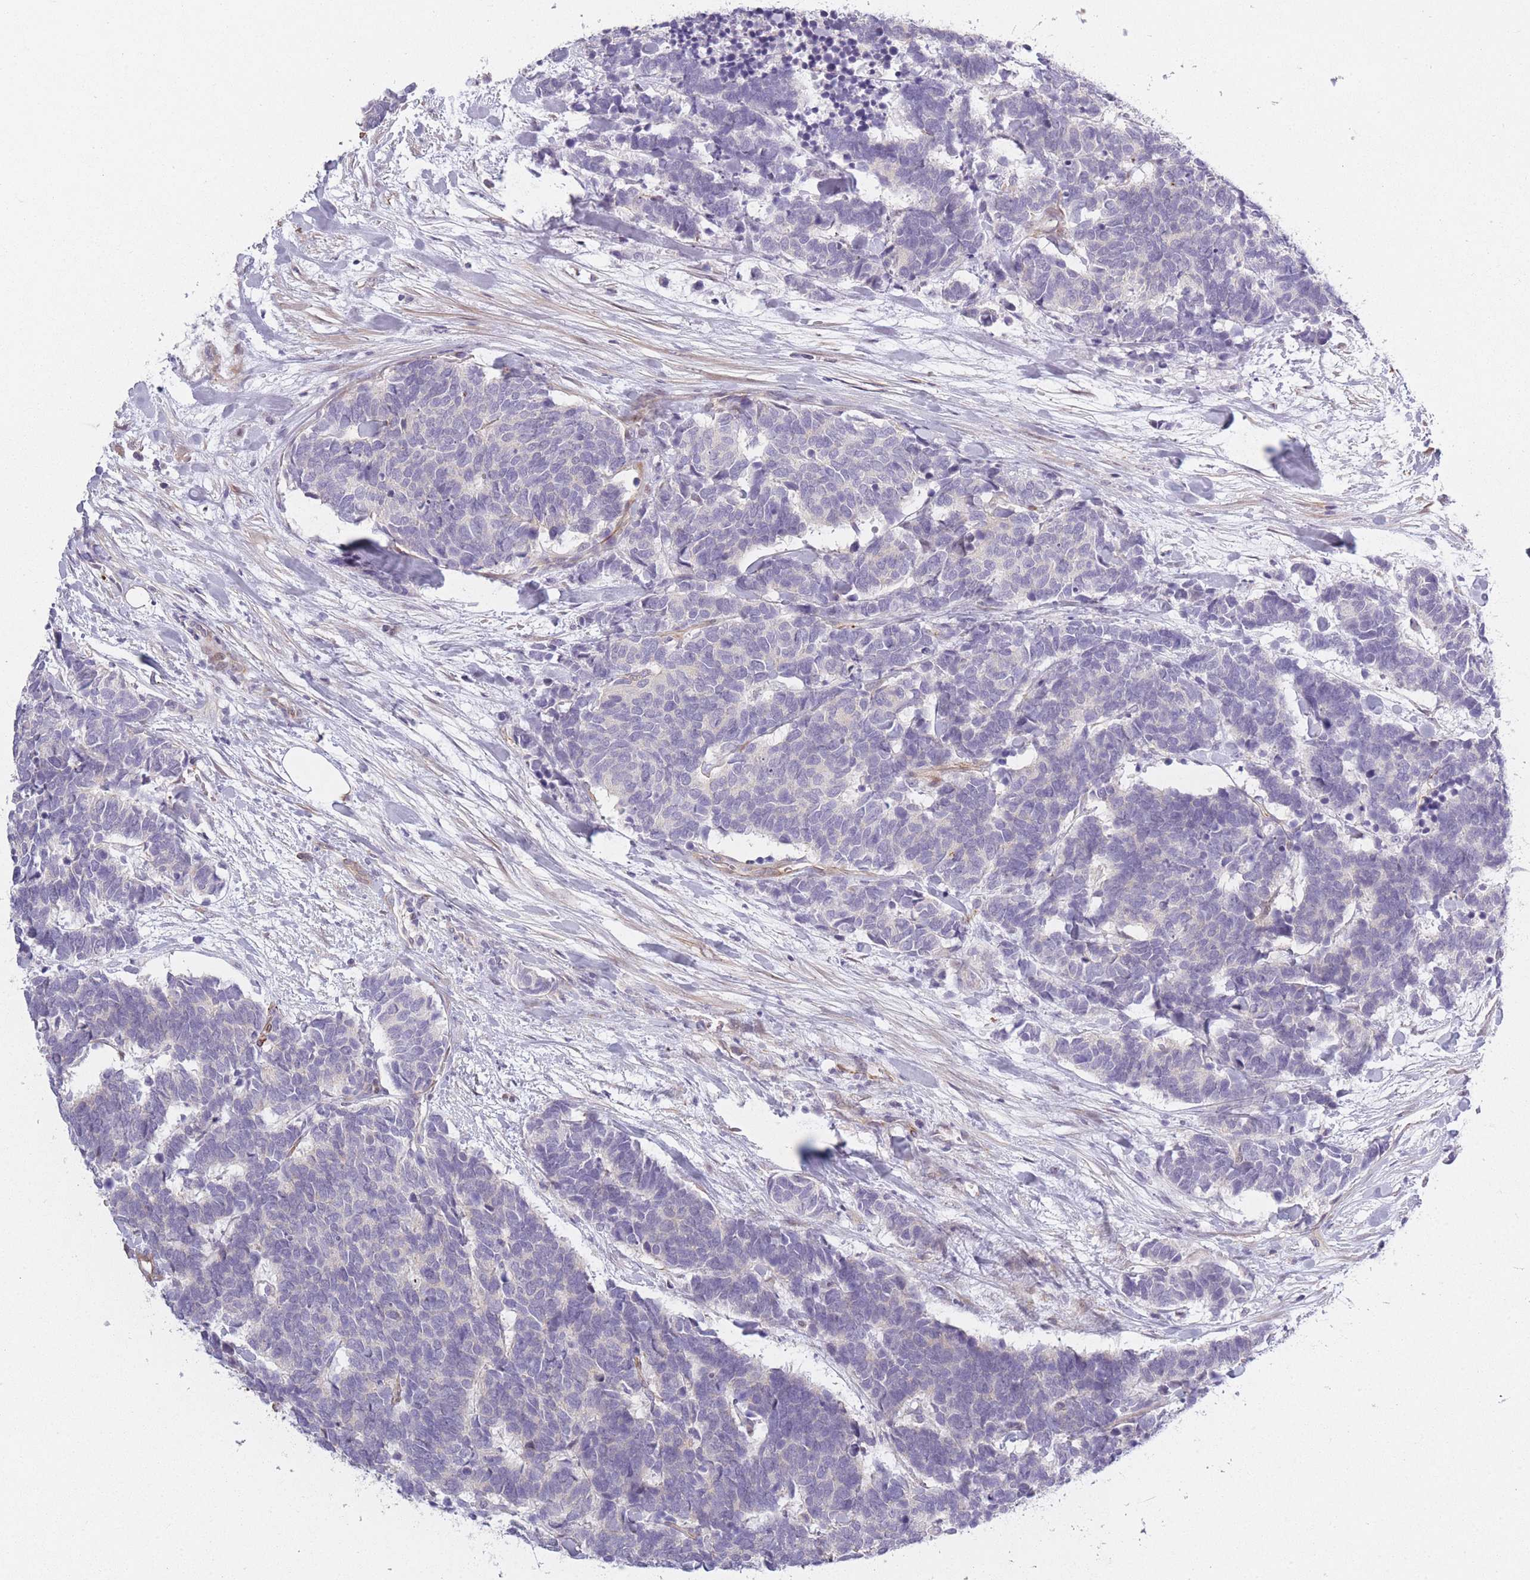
{"staining": {"intensity": "negative", "quantity": "none", "location": "none"}, "tissue": "carcinoid", "cell_type": "Tumor cells", "image_type": "cancer", "snomed": [{"axis": "morphology", "description": "Carcinoma, NOS"}, {"axis": "morphology", "description": "Carcinoid, malignant, NOS"}, {"axis": "topography", "description": "Urinary bladder"}], "caption": "IHC micrograph of neoplastic tissue: malignant carcinoid stained with DAB (3,3'-diaminobenzidine) reveals no significant protein staining in tumor cells.", "gene": "SLC7A6", "patient": {"sex": "male", "age": 57}}